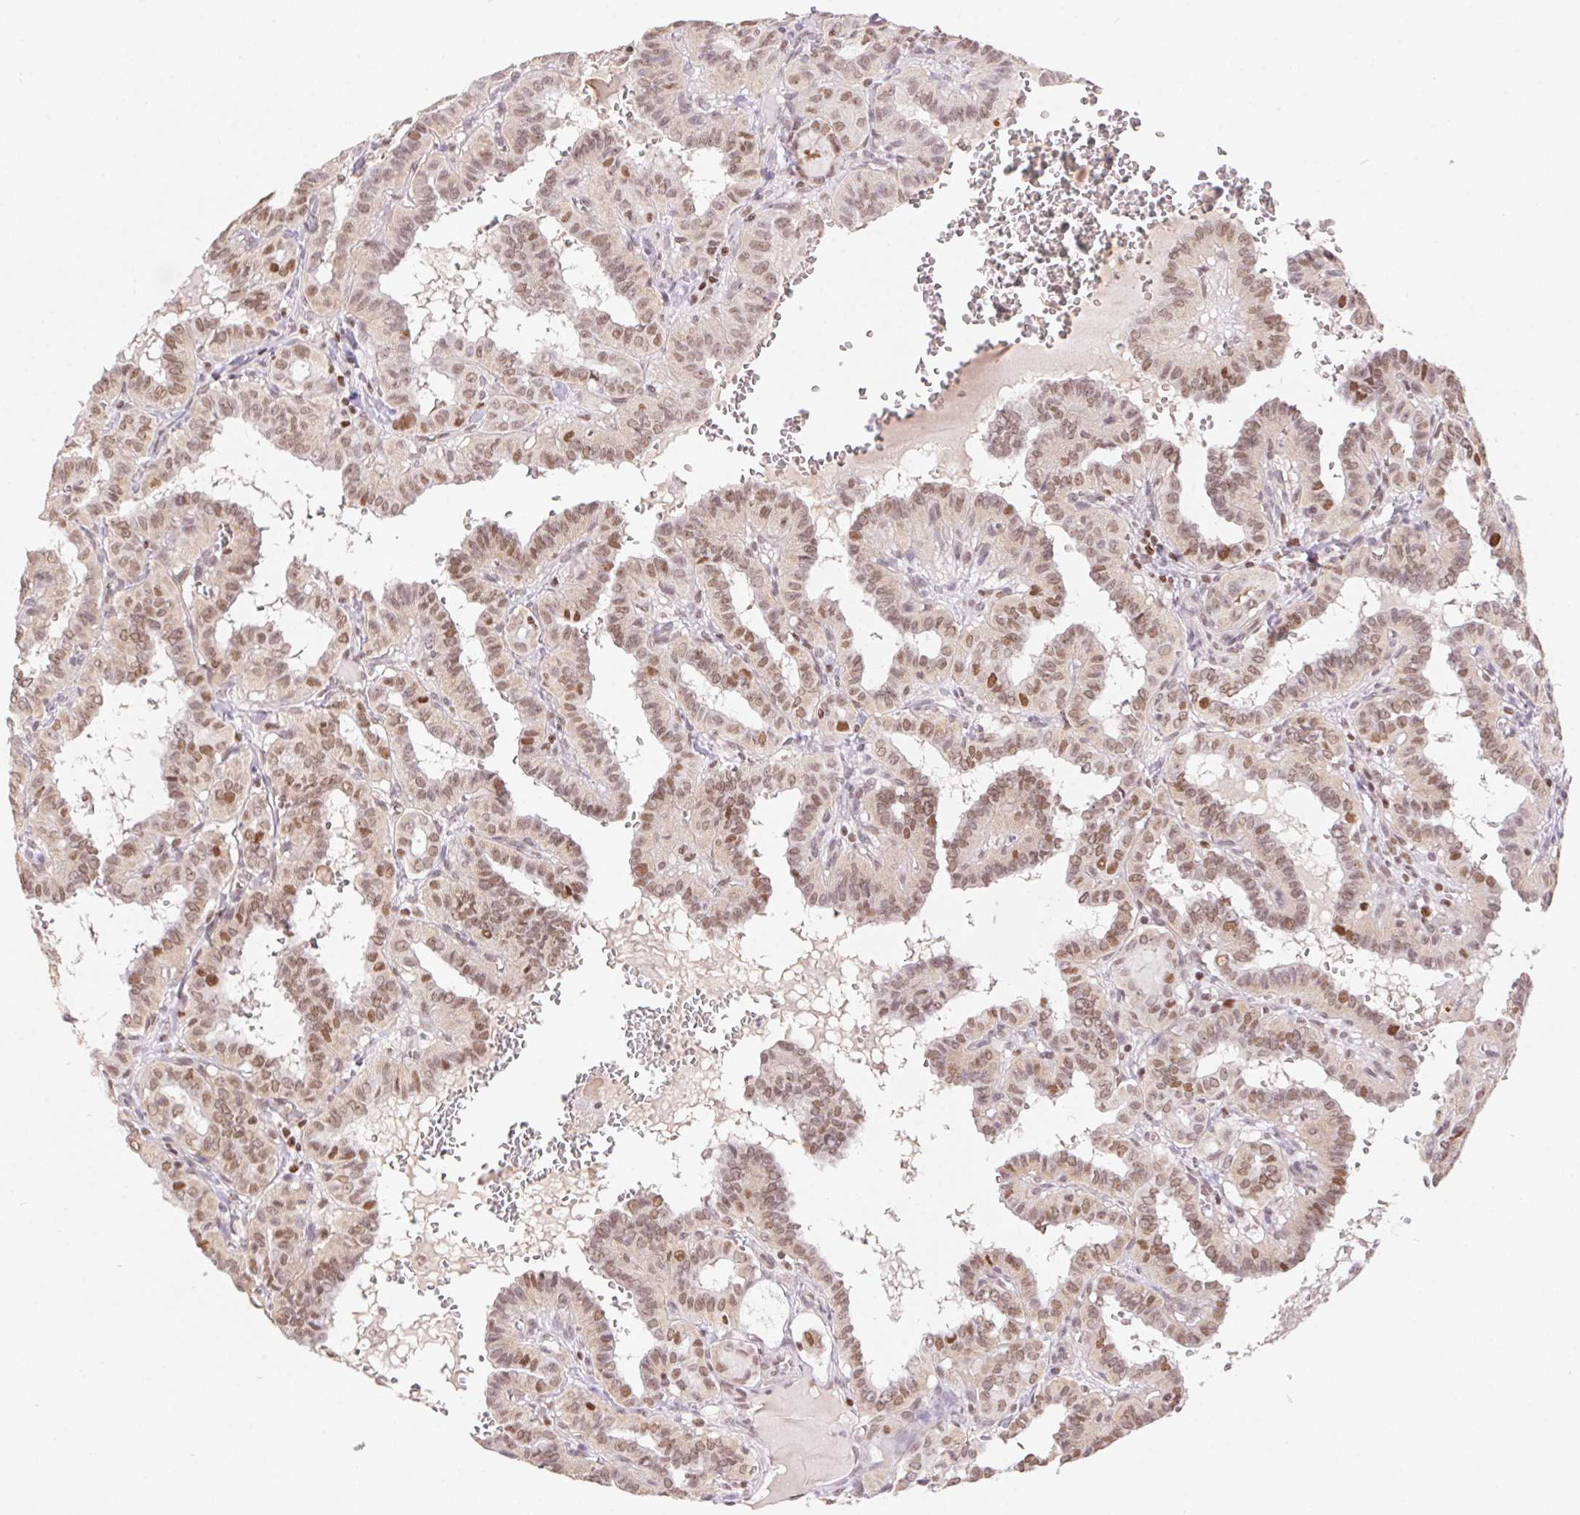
{"staining": {"intensity": "moderate", "quantity": ">75%", "location": "nuclear"}, "tissue": "thyroid cancer", "cell_type": "Tumor cells", "image_type": "cancer", "snomed": [{"axis": "morphology", "description": "Papillary adenocarcinoma, NOS"}, {"axis": "topography", "description": "Thyroid gland"}], "caption": "Immunohistochemistry (IHC) staining of thyroid cancer (papillary adenocarcinoma), which reveals medium levels of moderate nuclear expression in approximately >75% of tumor cells indicating moderate nuclear protein expression. The staining was performed using DAB (3,3'-diaminobenzidine) (brown) for protein detection and nuclei were counterstained in hematoxylin (blue).", "gene": "POLD3", "patient": {"sex": "female", "age": 21}}